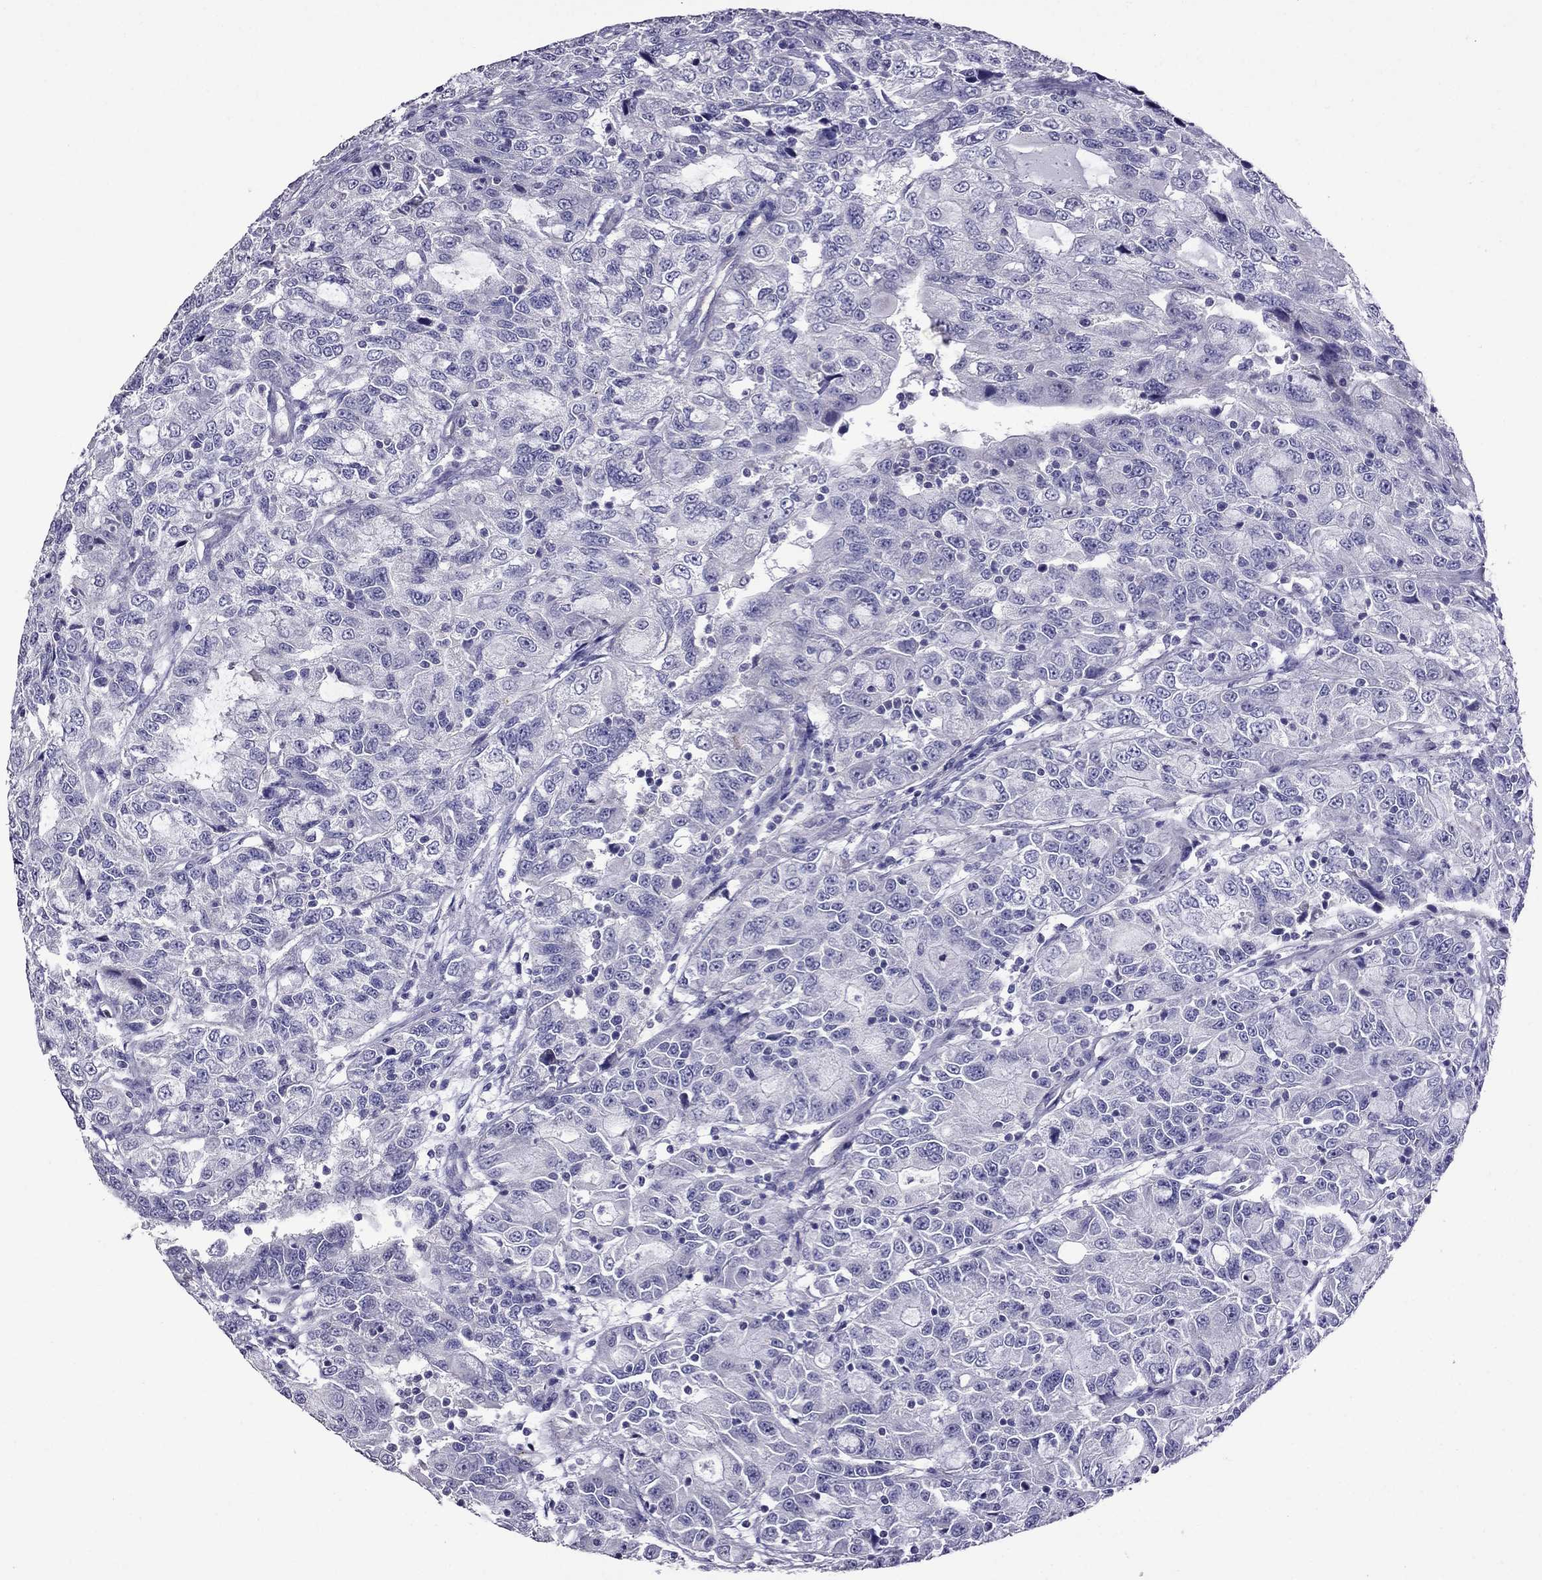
{"staining": {"intensity": "negative", "quantity": "none", "location": "none"}, "tissue": "urothelial cancer", "cell_type": "Tumor cells", "image_type": "cancer", "snomed": [{"axis": "morphology", "description": "Urothelial carcinoma, NOS"}, {"axis": "morphology", "description": "Urothelial carcinoma, High grade"}, {"axis": "topography", "description": "Urinary bladder"}], "caption": "Protein analysis of urothelial cancer demonstrates no significant positivity in tumor cells. (Brightfield microscopy of DAB immunohistochemistry at high magnification).", "gene": "OXCT2", "patient": {"sex": "female", "age": 73}}